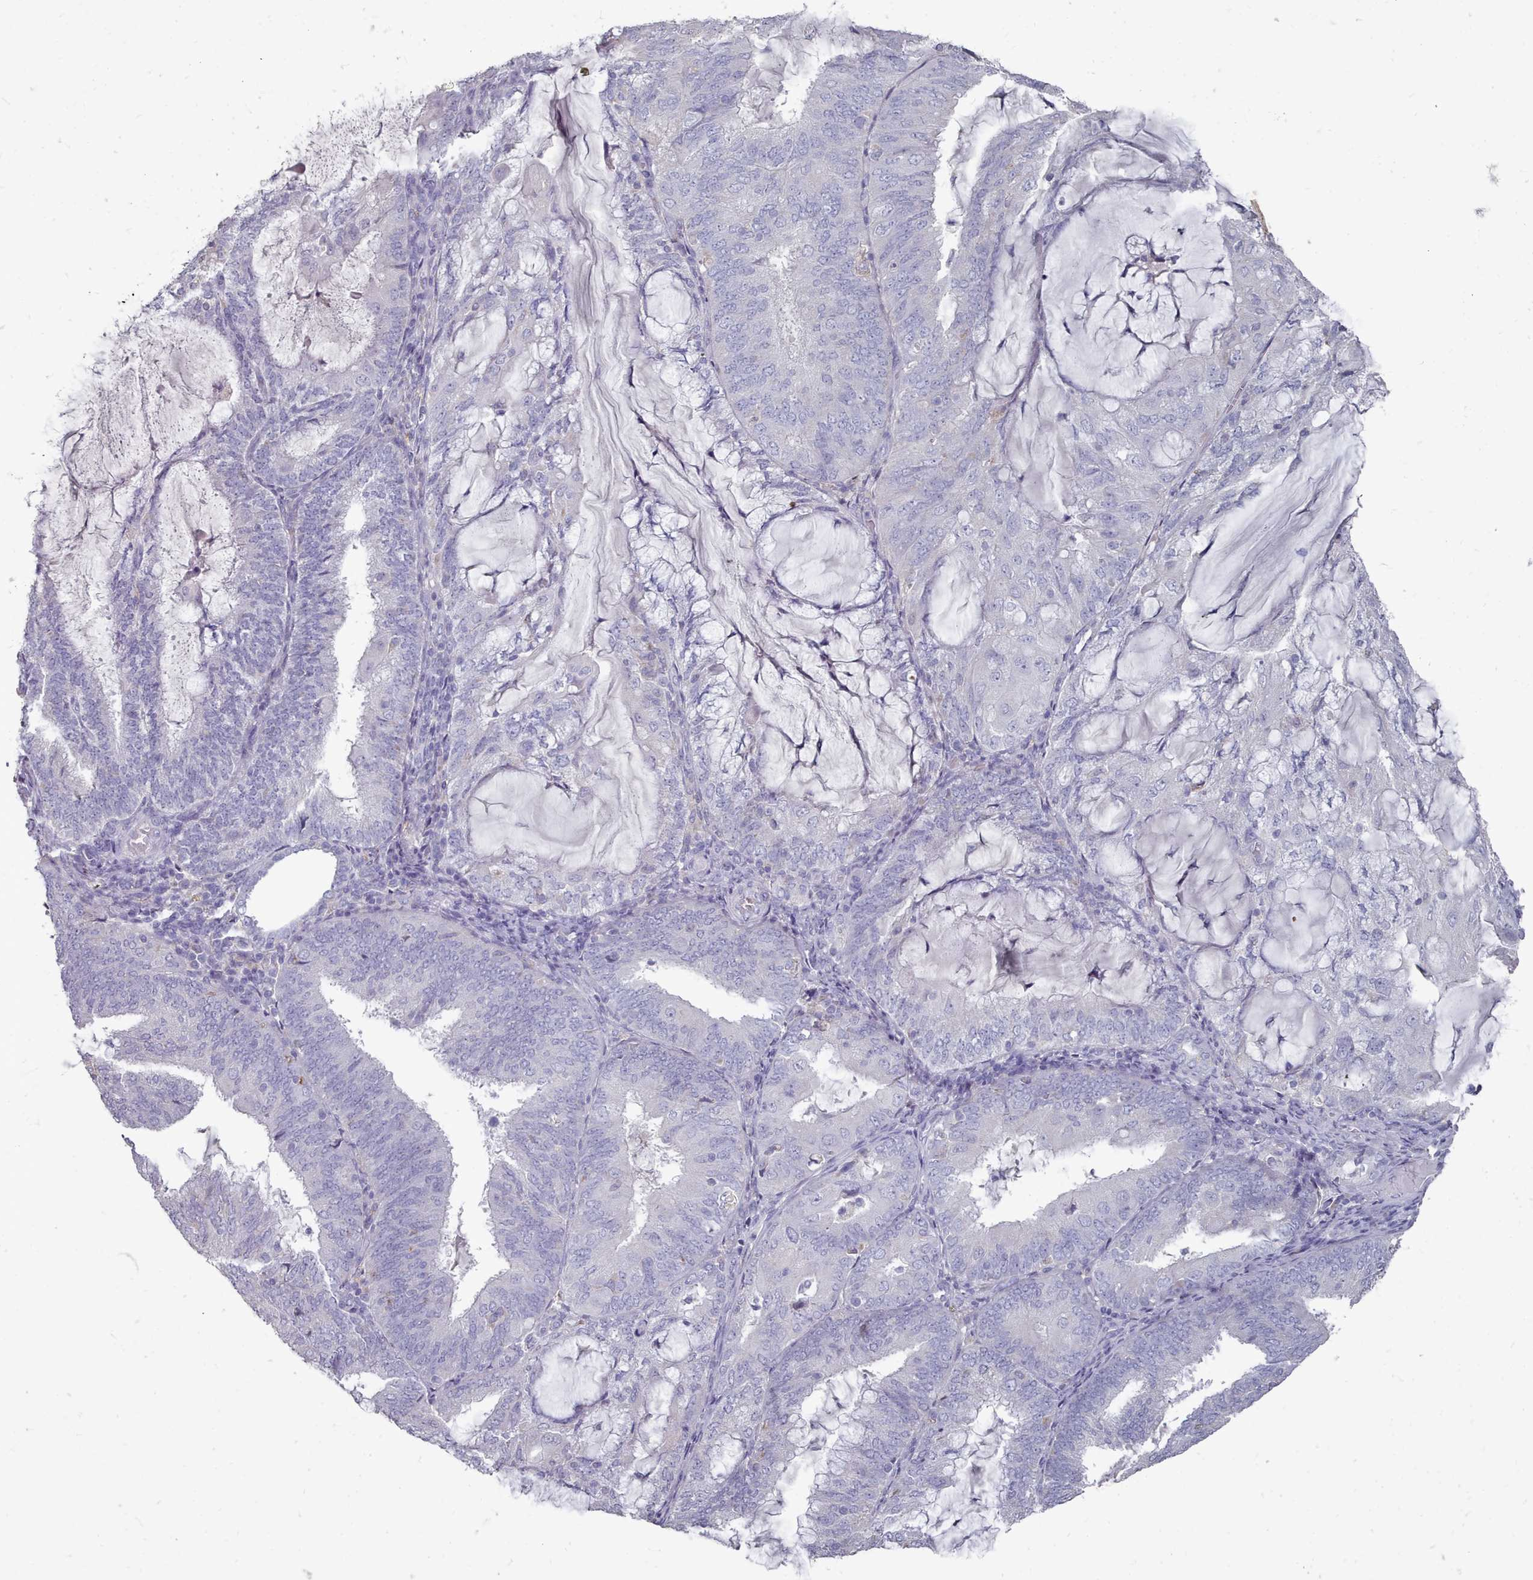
{"staining": {"intensity": "negative", "quantity": "none", "location": "none"}, "tissue": "endometrial cancer", "cell_type": "Tumor cells", "image_type": "cancer", "snomed": [{"axis": "morphology", "description": "Adenocarcinoma, NOS"}, {"axis": "topography", "description": "Endometrium"}], "caption": "This is an immunohistochemistry (IHC) photomicrograph of human endometrial cancer. There is no staining in tumor cells.", "gene": "OTULINL", "patient": {"sex": "female", "age": 81}}